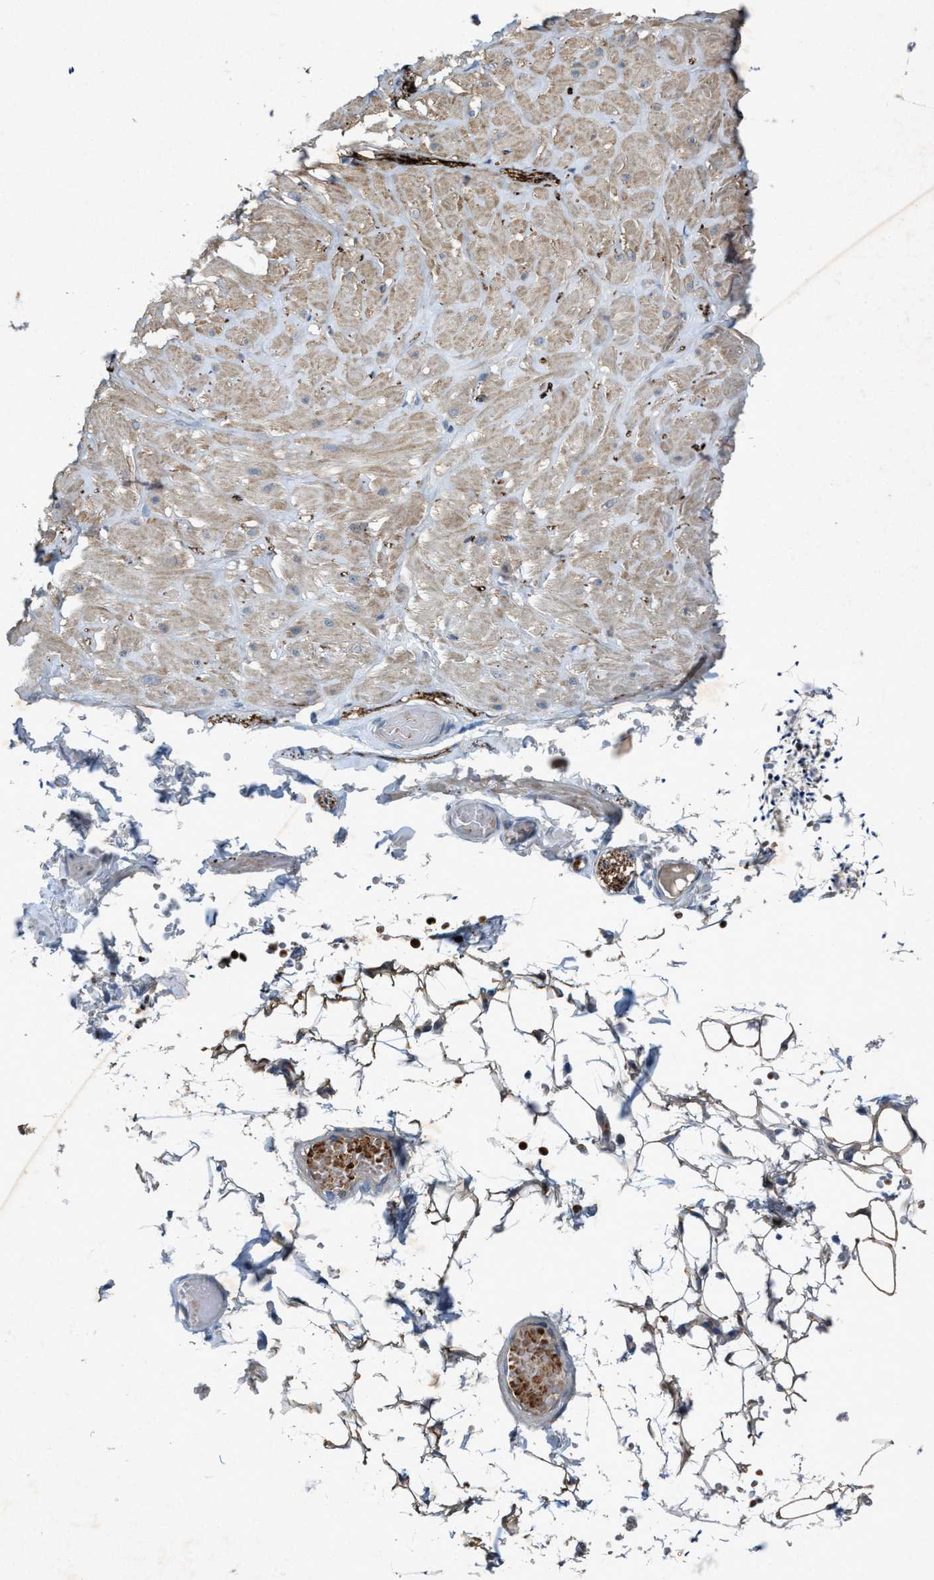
{"staining": {"intensity": "moderate", "quantity": "25%-75%", "location": "cytoplasmic/membranous"}, "tissue": "adipose tissue", "cell_type": "Adipocytes", "image_type": "normal", "snomed": [{"axis": "morphology", "description": "Normal tissue, NOS"}, {"axis": "topography", "description": "Adipose tissue"}, {"axis": "topography", "description": "Vascular tissue"}, {"axis": "topography", "description": "Peripheral nerve tissue"}], "caption": "This is a histology image of immunohistochemistry (IHC) staining of unremarkable adipose tissue, which shows moderate expression in the cytoplasmic/membranous of adipocytes.", "gene": "URGCP", "patient": {"sex": "male", "age": 25}}